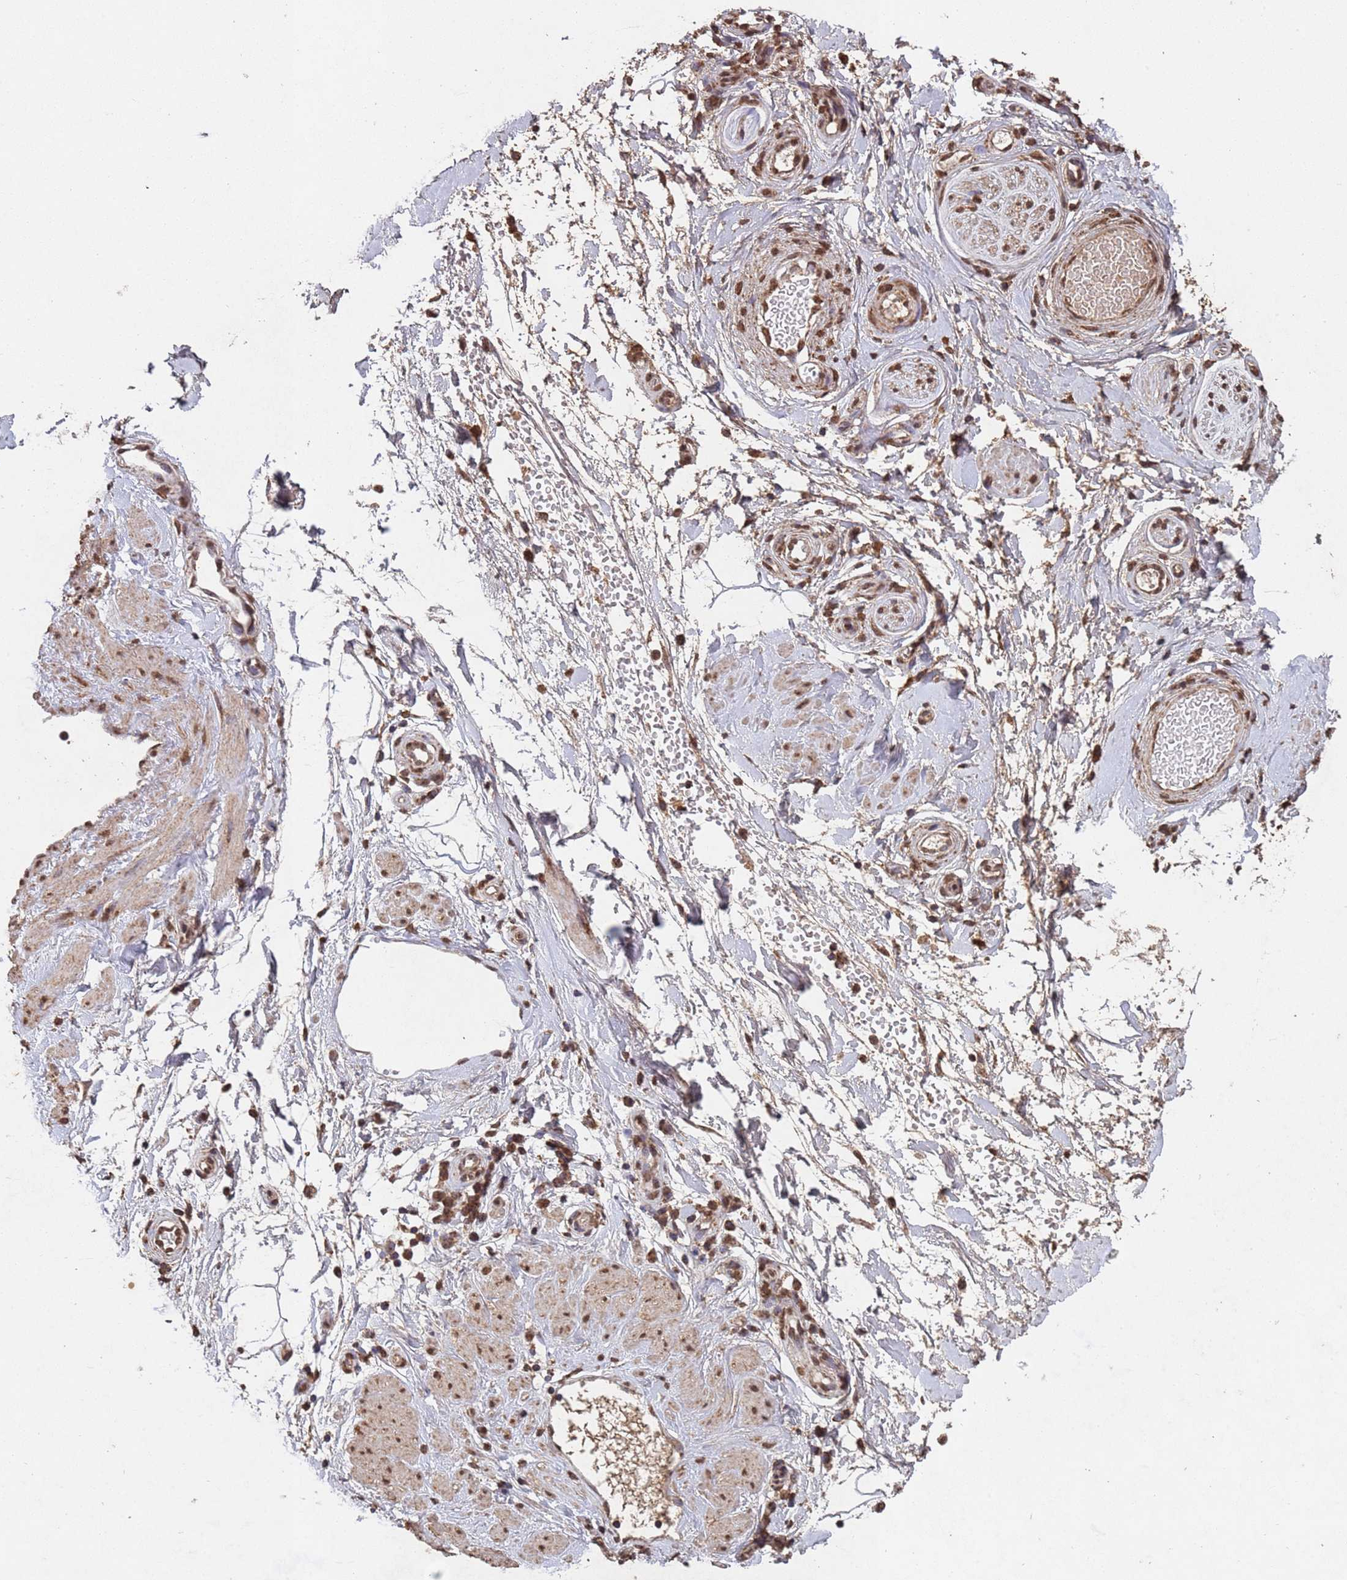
{"staining": {"intensity": "moderate", "quantity": "25%-75%", "location": "nuclear"}, "tissue": "adipose tissue", "cell_type": "Adipocytes", "image_type": "normal", "snomed": [{"axis": "morphology", "description": "Normal tissue, NOS"}, {"axis": "topography", "description": "Soft tissue"}, {"axis": "topography", "description": "Adipose tissue"}, {"axis": "topography", "description": "Vascular tissue"}, {"axis": "topography", "description": "Peripheral nerve tissue"}], "caption": "This histopathology image reveals immunohistochemistry staining of normal adipose tissue, with medium moderate nuclear staining in about 25%-75% of adipocytes.", "gene": "HDAC10", "patient": {"sex": "male", "age": 74}}